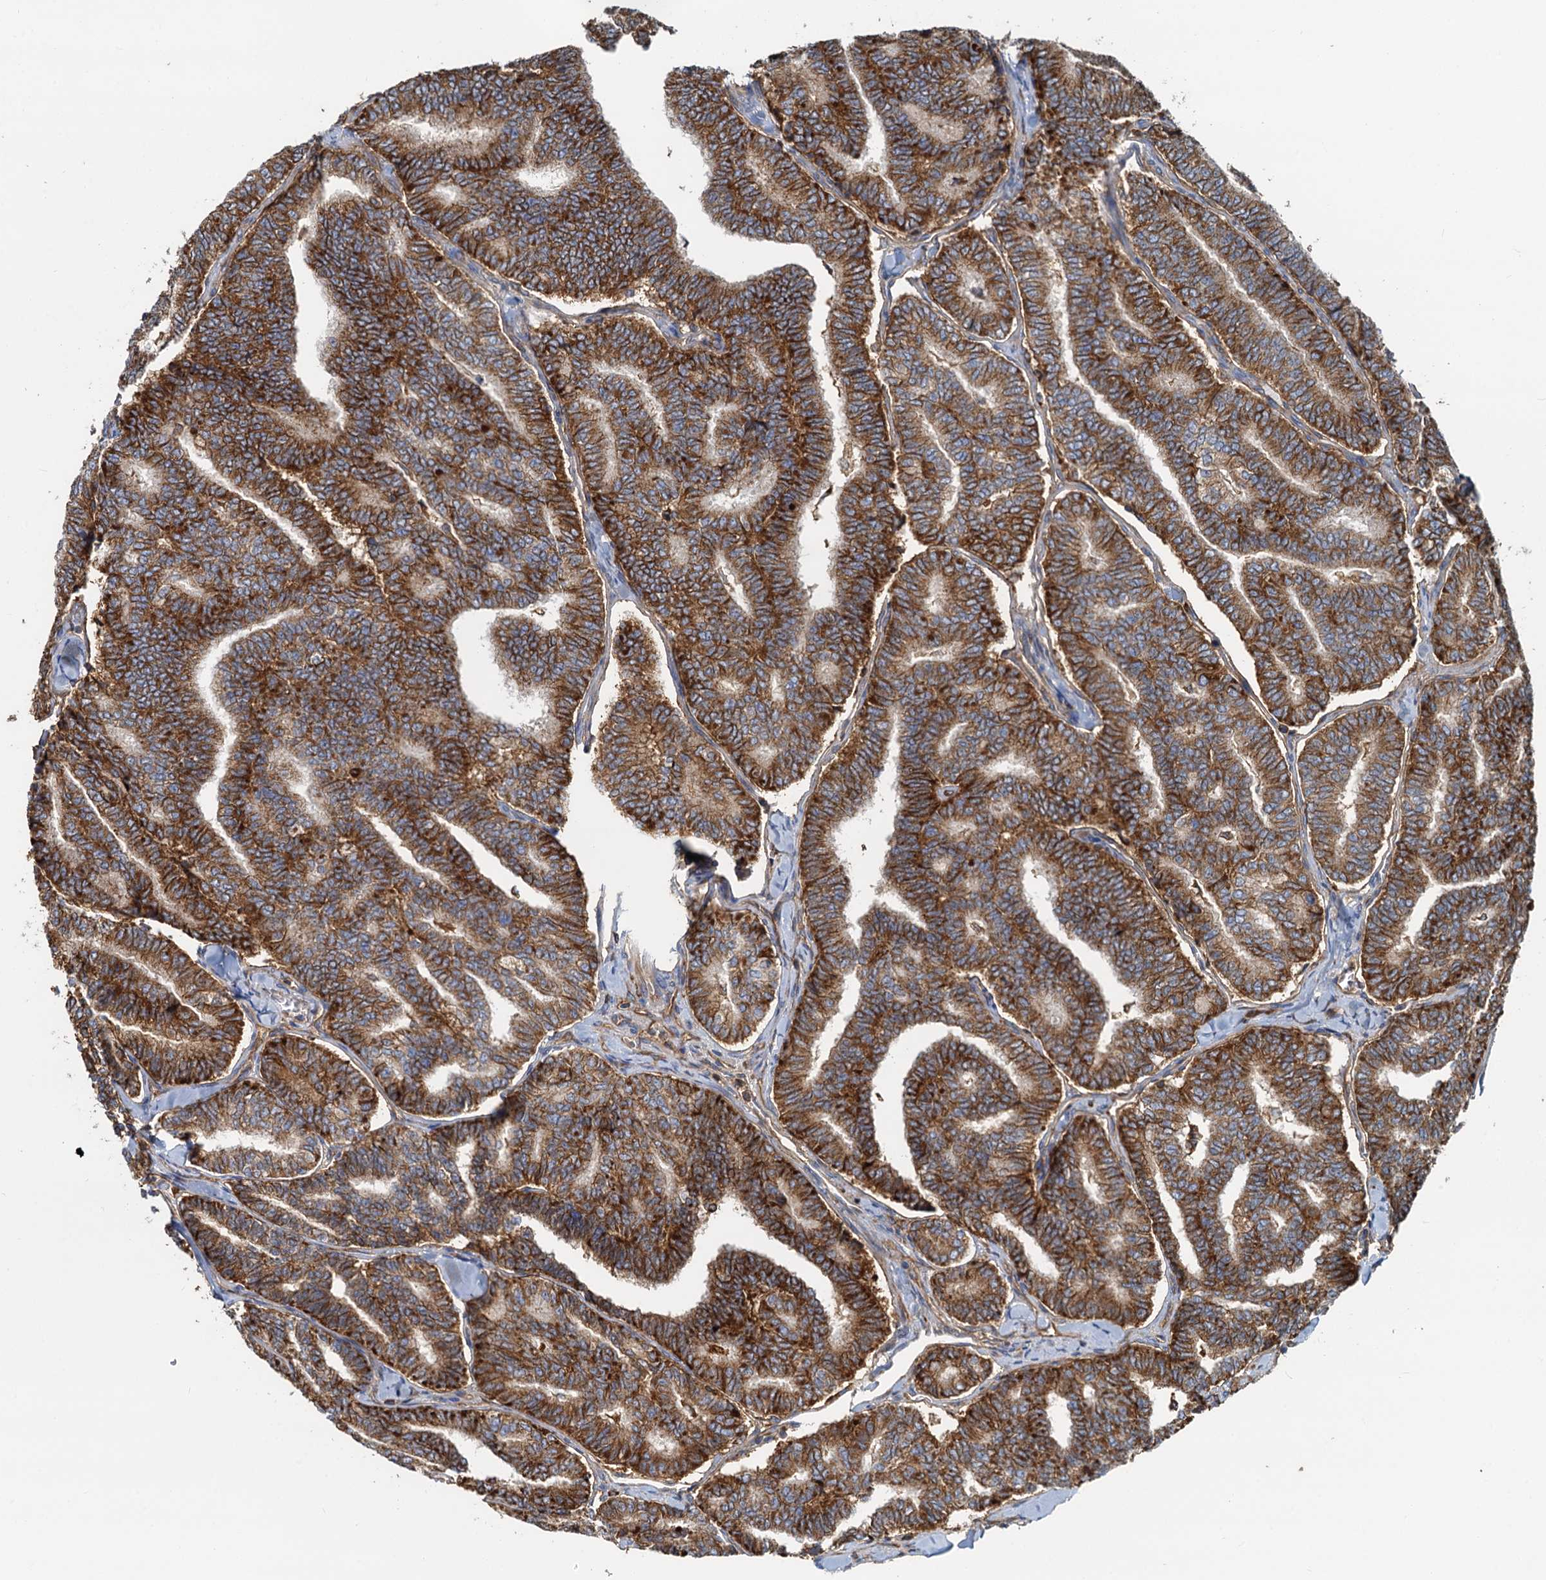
{"staining": {"intensity": "strong", "quantity": ">75%", "location": "cytoplasmic/membranous"}, "tissue": "thyroid cancer", "cell_type": "Tumor cells", "image_type": "cancer", "snomed": [{"axis": "morphology", "description": "Papillary adenocarcinoma, NOS"}, {"axis": "topography", "description": "Thyroid gland"}], "caption": "Human thyroid cancer stained for a protein (brown) reveals strong cytoplasmic/membranous positive positivity in about >75% of tumor cells.", "gene": "LNX2", "patient": {"sex": "female", "age": 35}}